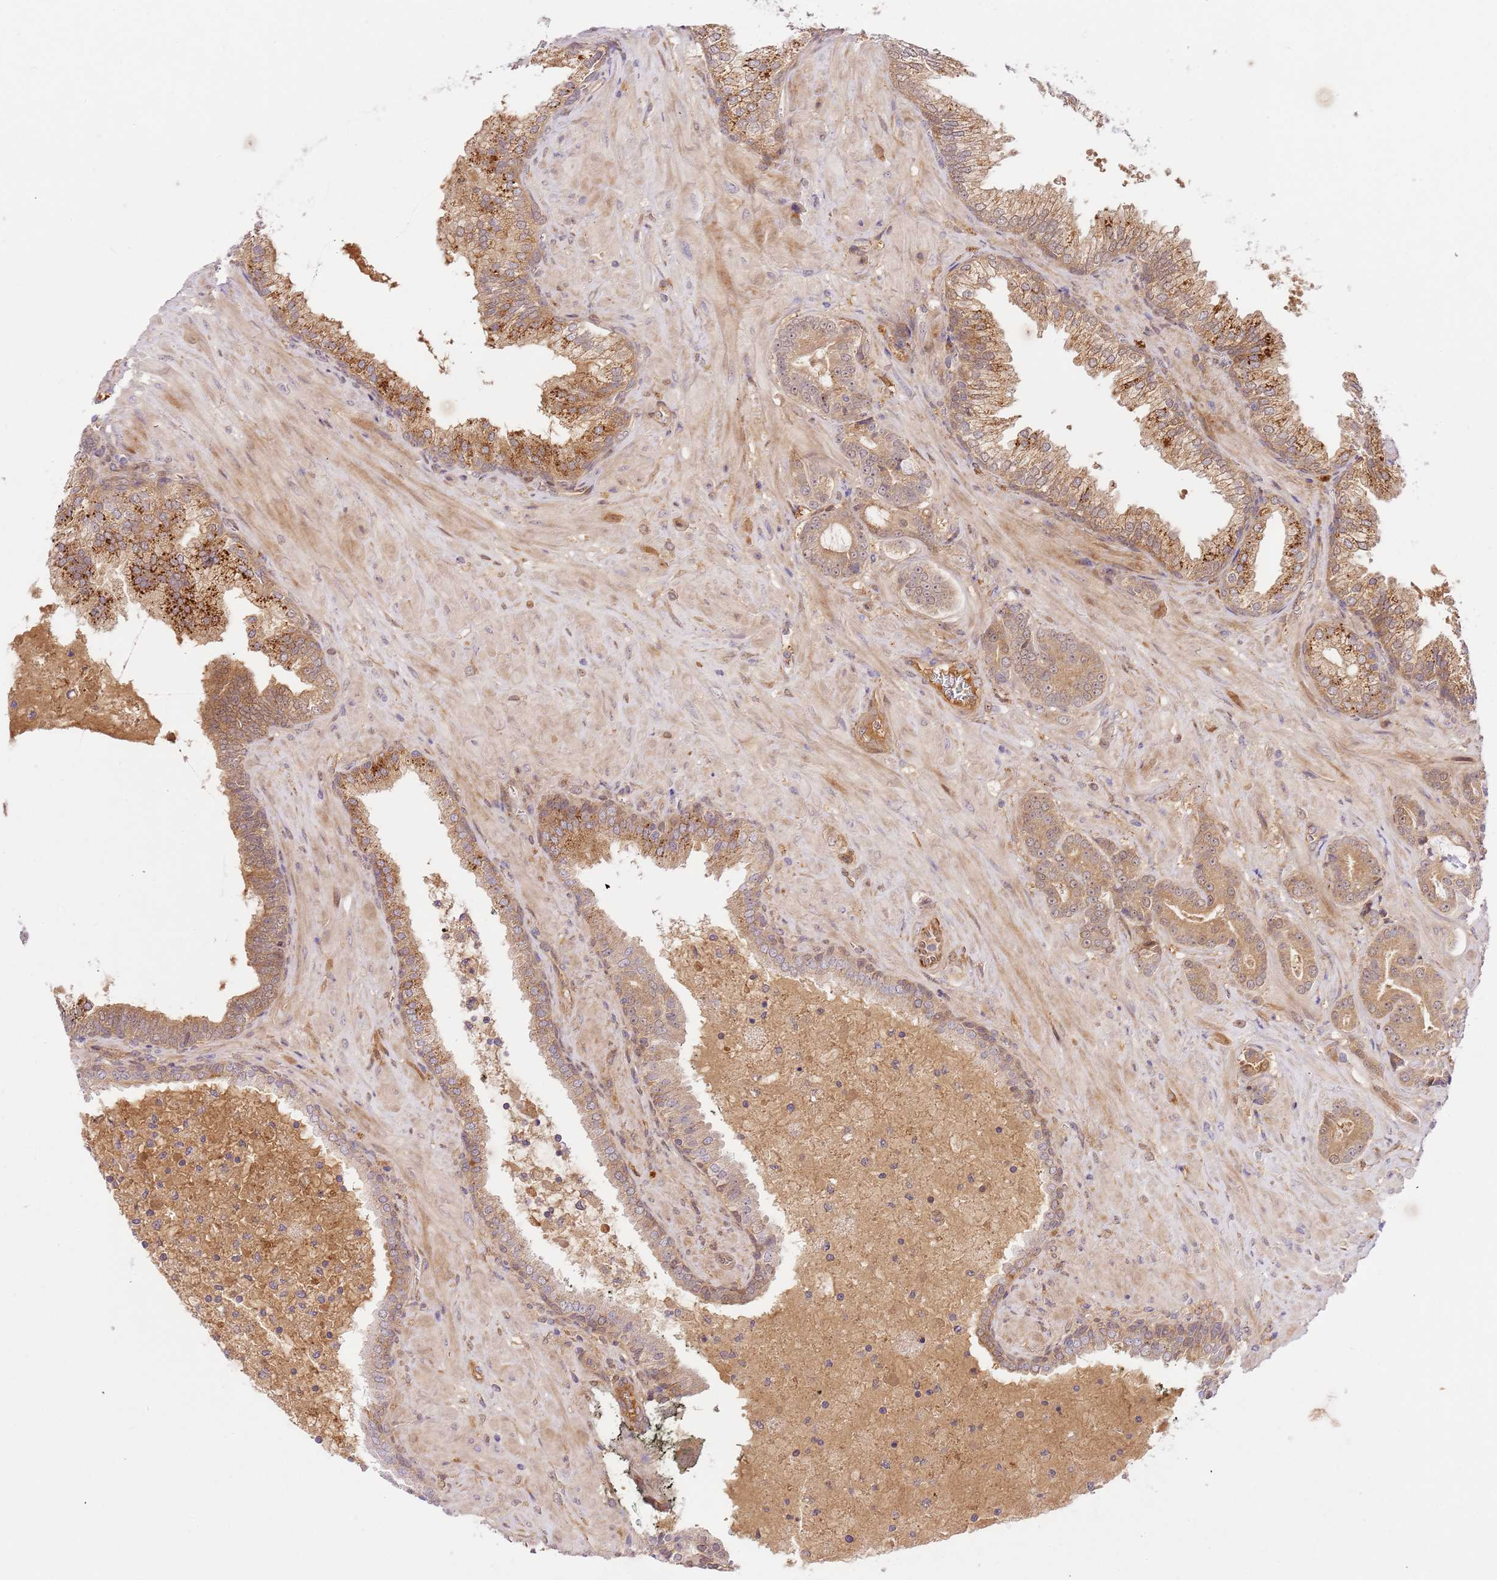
{"staining": {"intensity": "moderate", "quantity": ">75%", "location": "cytoplasmic/membranous"}, "tissue": "prostate cancer", "cell_type": "Tumor cells", "image_type": "cancer", "snomed": [{"axis": "morphology", "description": "Adenocarcinoma, High grade"}, {"axis": "topography", "description": "Prostate"}], "caption": "Prostate cancer tissue shows moderate cytoplasmic/membranous expression in approximately >75% of tumor cells Using DAB (3,3'-diaminobenzidine) (brown) and hematoxylin (blue) stains, captured at high magnification using brightfield microscopy.", "gene": "C8G", "patient": {"sex": "male", "age": 55}}